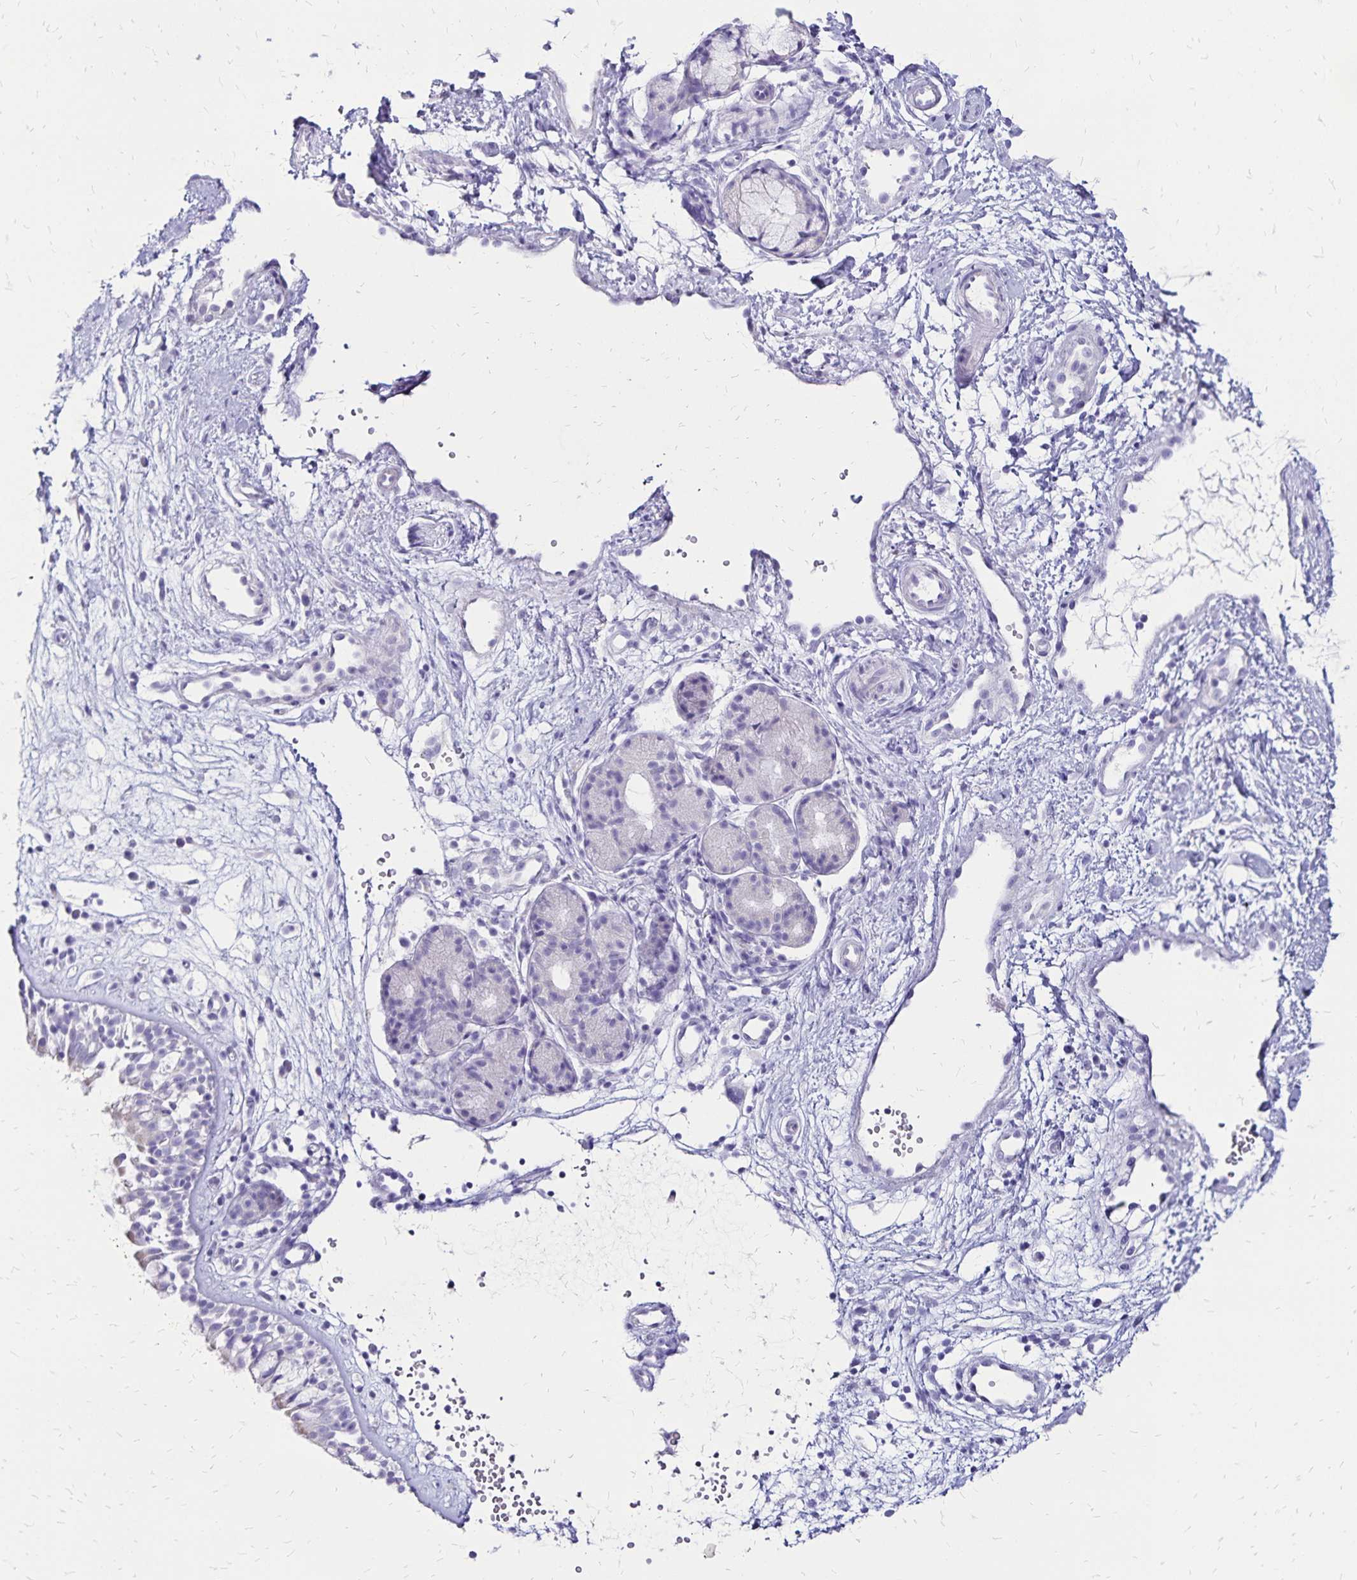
{"staining": {"intensity": "negative", "quantity": "none", "location": "none"}, "tissue": "nasopharynx", "cell_type": "Respiratory epithelial cells", "image_type": "normal", "snomed": [{"axis": "morphology", "description": "Normal tissue, NOS"}, {"axis": "topography", "description": "Nasopharynx"}], "caption": "This photomicrograph is of normal nasopharynx stained with IHC to label a protein in brown with the nuclei are counter-stained blue. There is no staining in respiratory epithelial cells.", "gene": "LIN28B", "patient": {"sex": "male", "age": 32}}